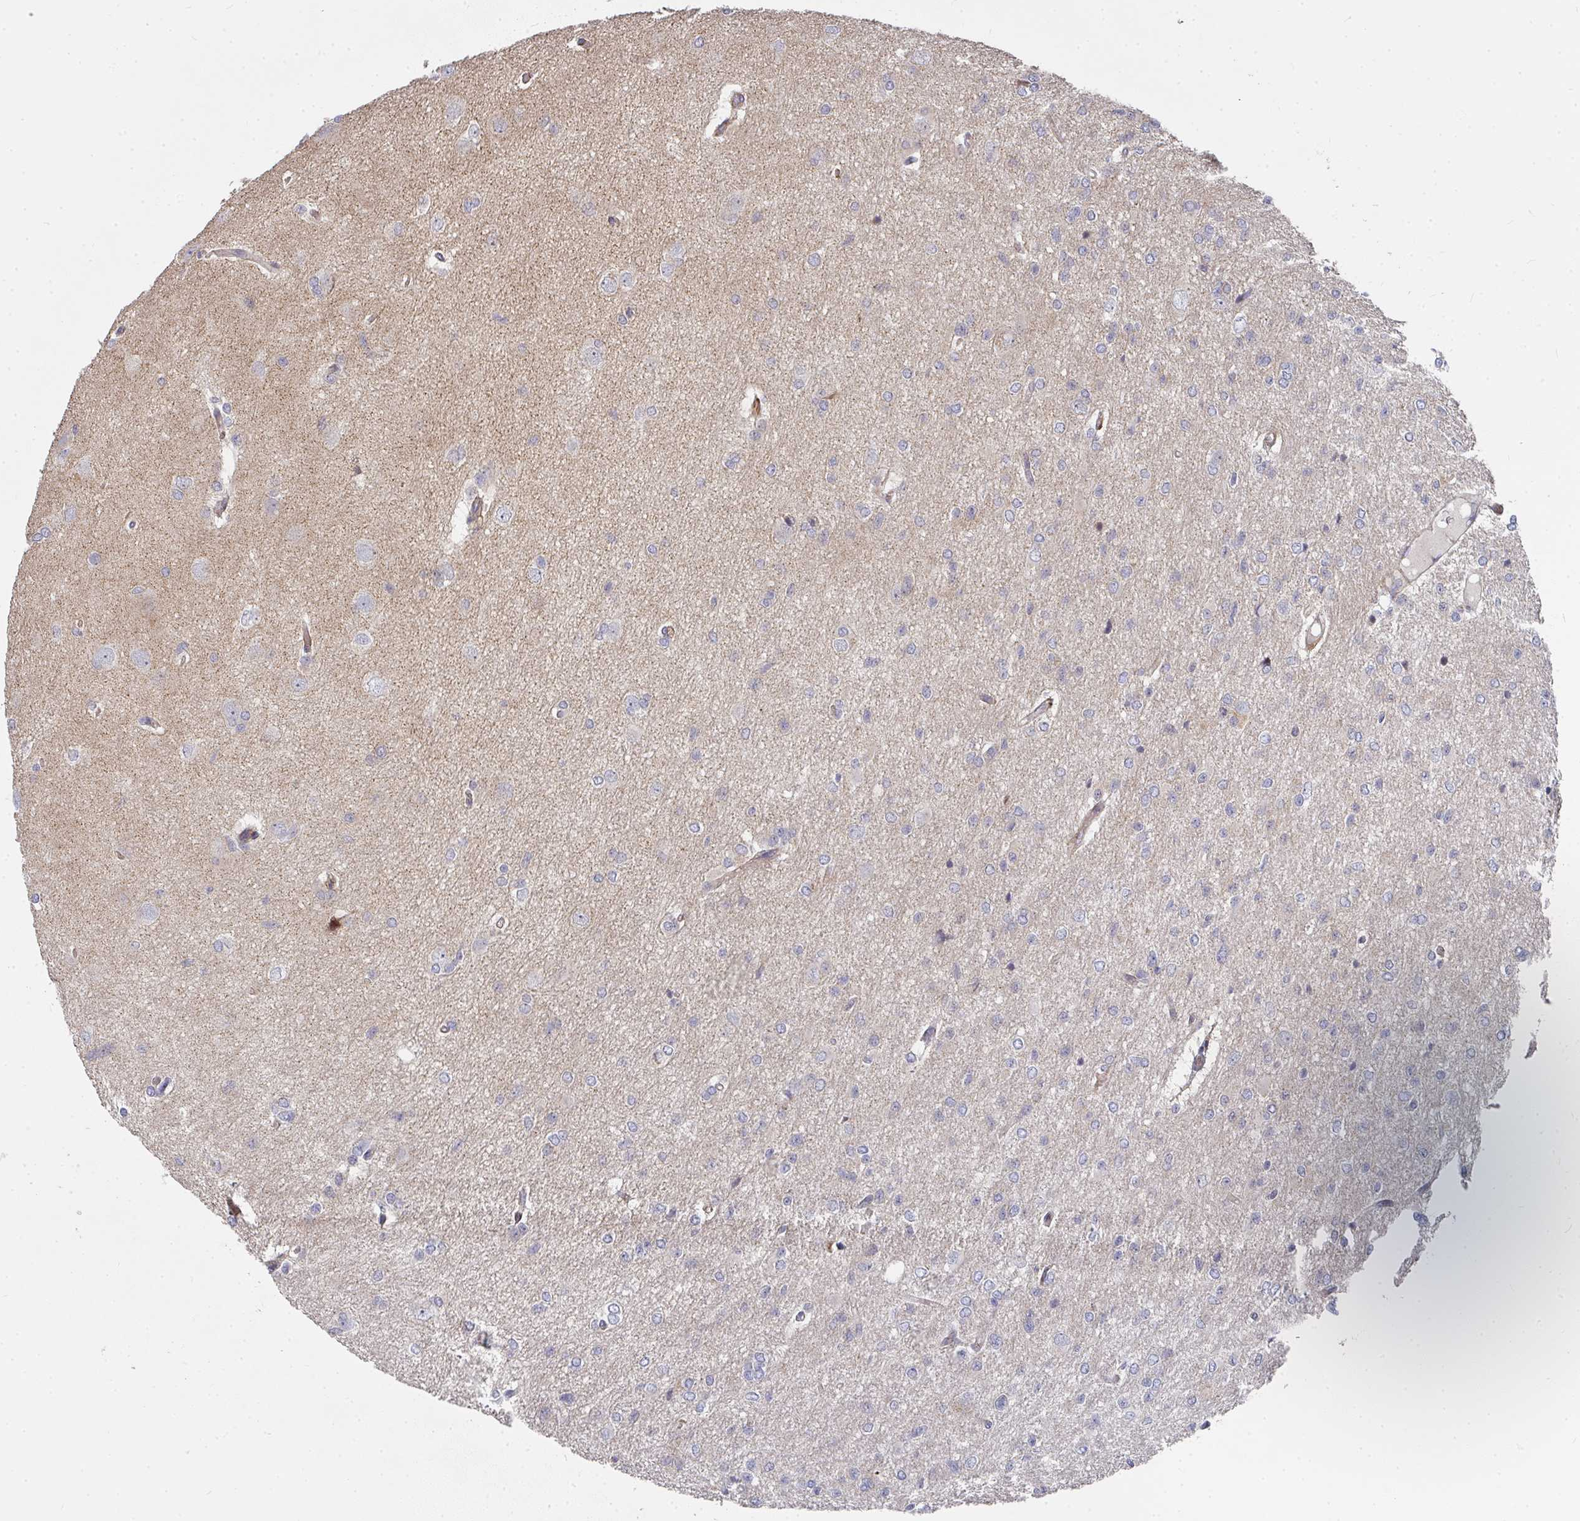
{"staining": {"intensity": "negative", "quantity": "none", "location": "none"}, "tissue": "glioma", "cell_type": "Tumor cells", "image_type": "cancer", "snomed": [{"axis": "morphology", "description": "Glioma, malignant, Low grade"}, {"axis": "topography", "description": "Brain"}], "caption": "IHC micrograph of human glioma stained for a protein (brown), which shows no positivity in tumor cells.", "gene": "RHEBL1", "patient": {"sex": "male", "age": 26}}